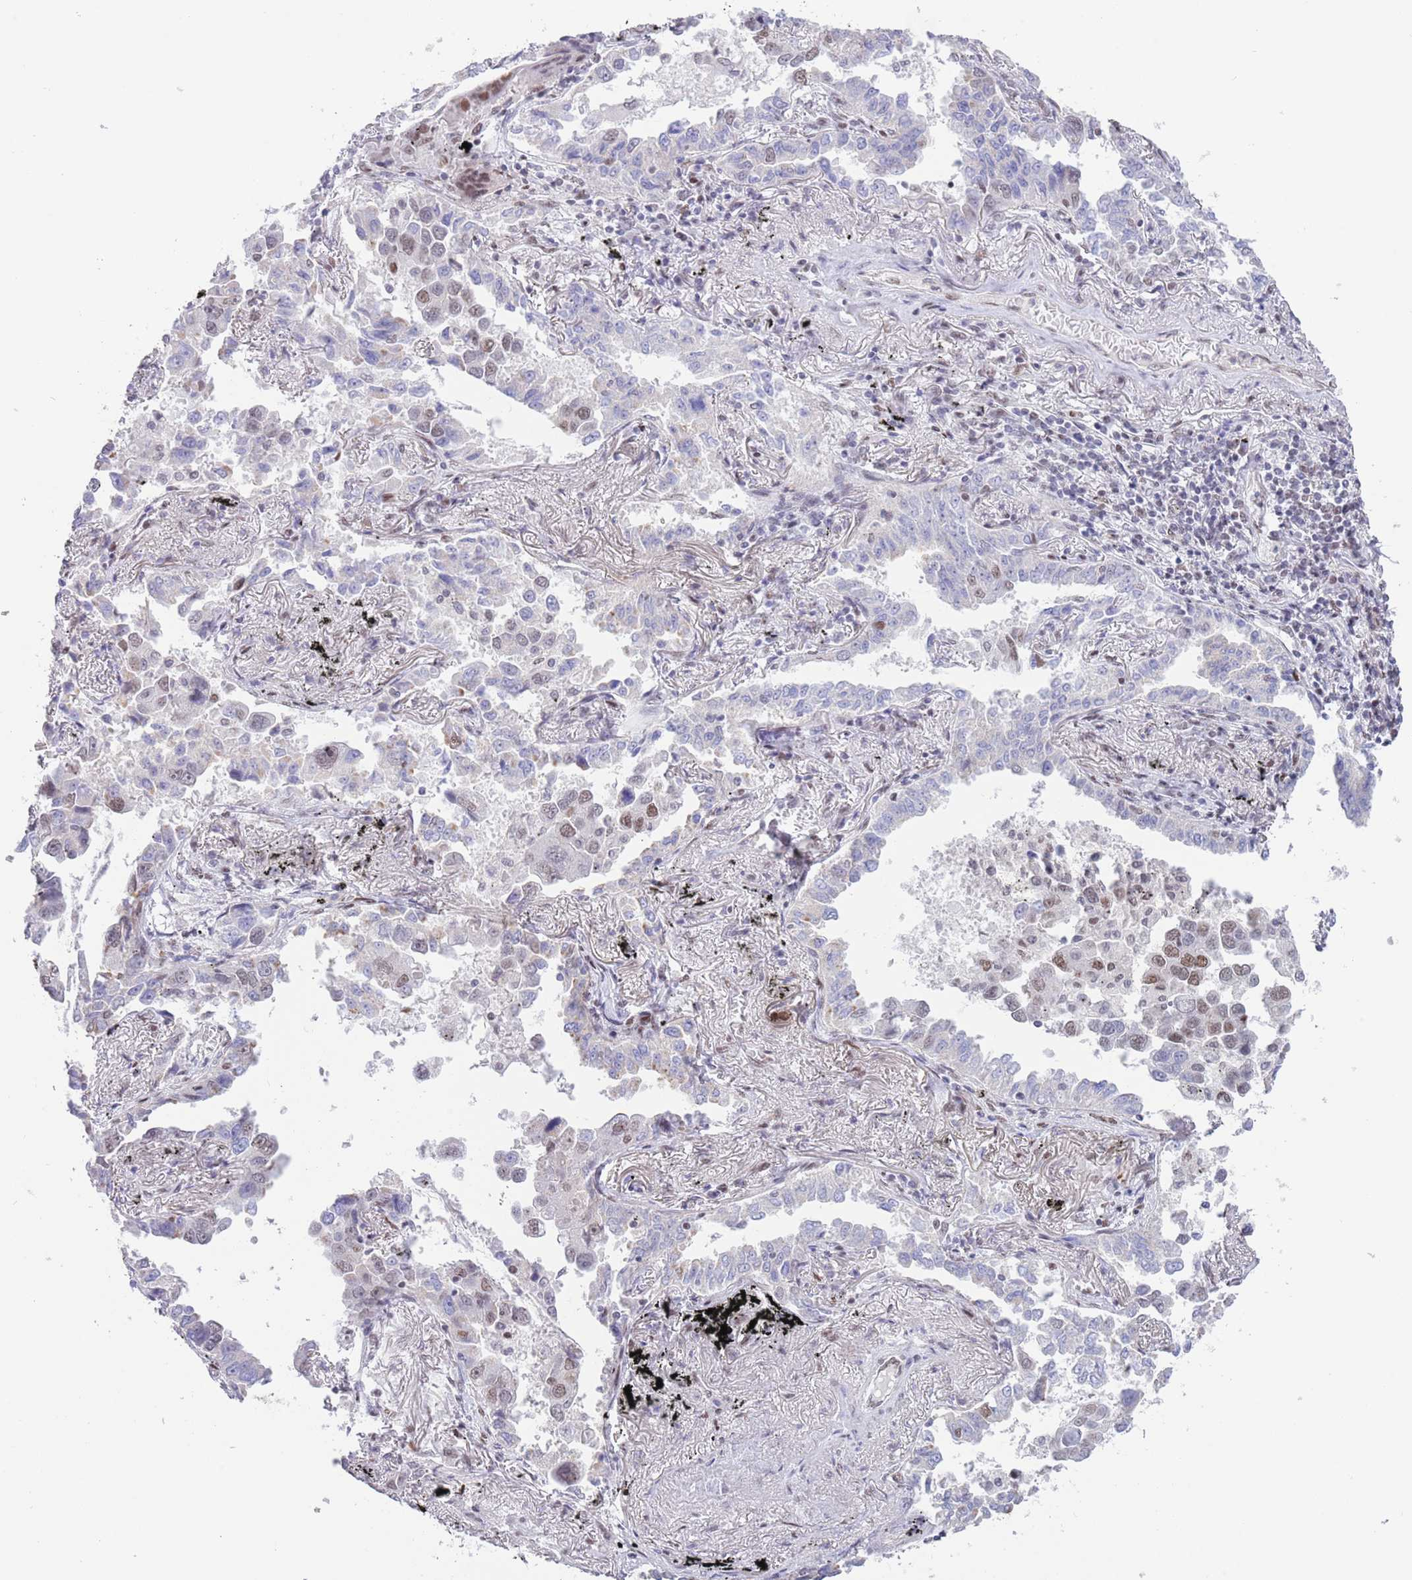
{"staining": {"intensity": "moderate", "quantity": "<25%", "location": "nuclear"}, "tissue": "lung cancer", "cell_type": "Tumor cells", "image_type": "cancer", "snomed": [{"axis": "morphology", "description": "Adenocarcinoma, NOS"}, {"axis": "topography", "description": "Lung"}], "caption": "Human lung cancer (adenocarcinoma) stained for a protein (brown) shows moderate nuclear positive expression in approximately <25% of tumor cells.", "gene": "ZNF382", "patient": {"sex": "male", "age": 67}}